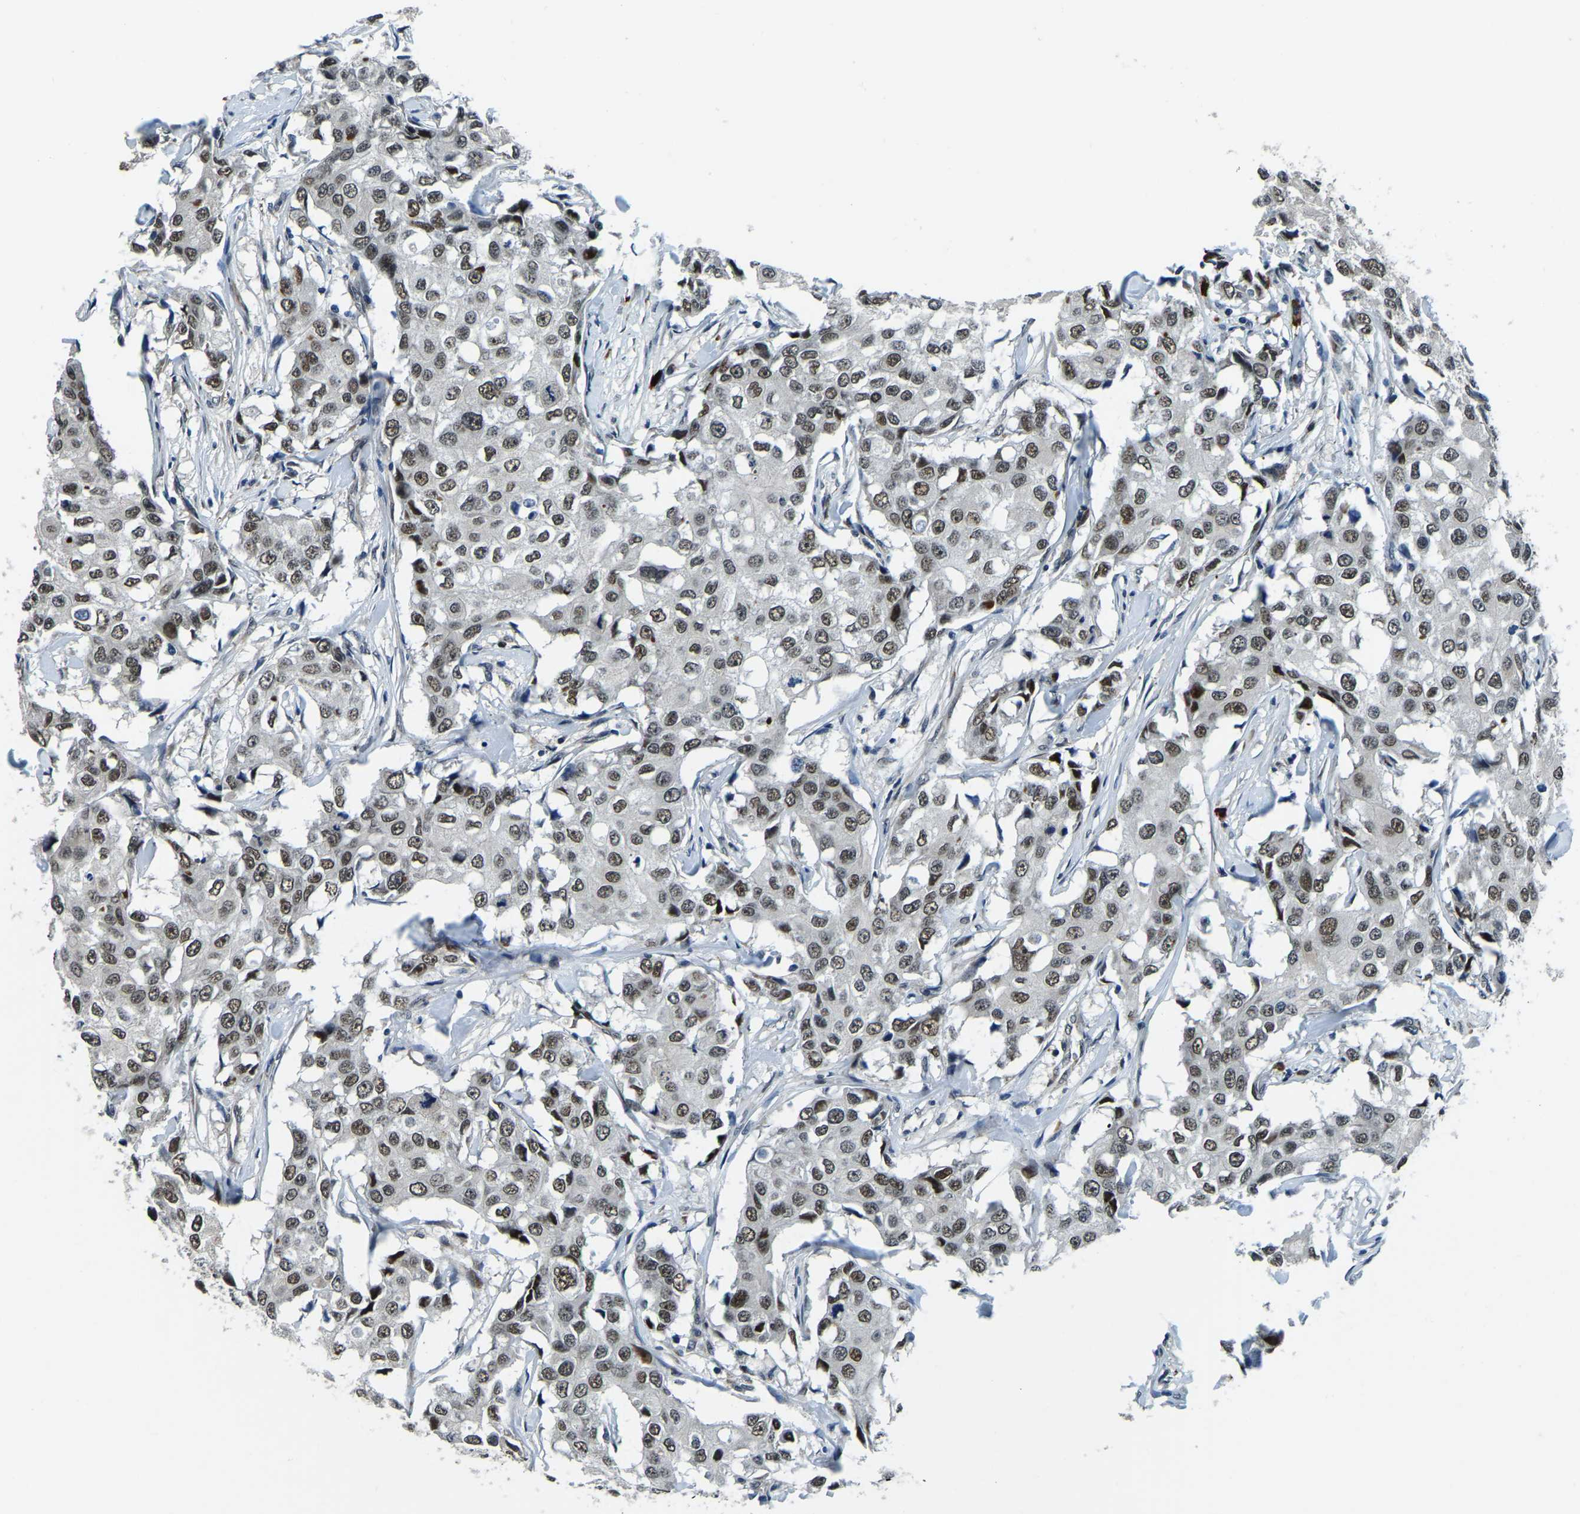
{"staining": {"intensity": "moderate", "quantity": ">75%", "location": "nuclear"}, "tissue": "breast cancer", "cell_type": "Tumor cells", "image_type": "cancer", "snomed": [{"axis": "morphology", "description": "Duct carcinoma"}, {"axis": "topography", "description": "Breast"}], "caption": "Immunohistochemistry micrograph of neoplastic tissue: human breast intraductal carcinoma stained using immunohistochemistry reveals medium levels of moderate protein expression localized specifically in the nuclear of tumor cells, appearing as a nuclear brown color.", "gene": "ING2", "patient": {"sex": "female", "age": 27}}